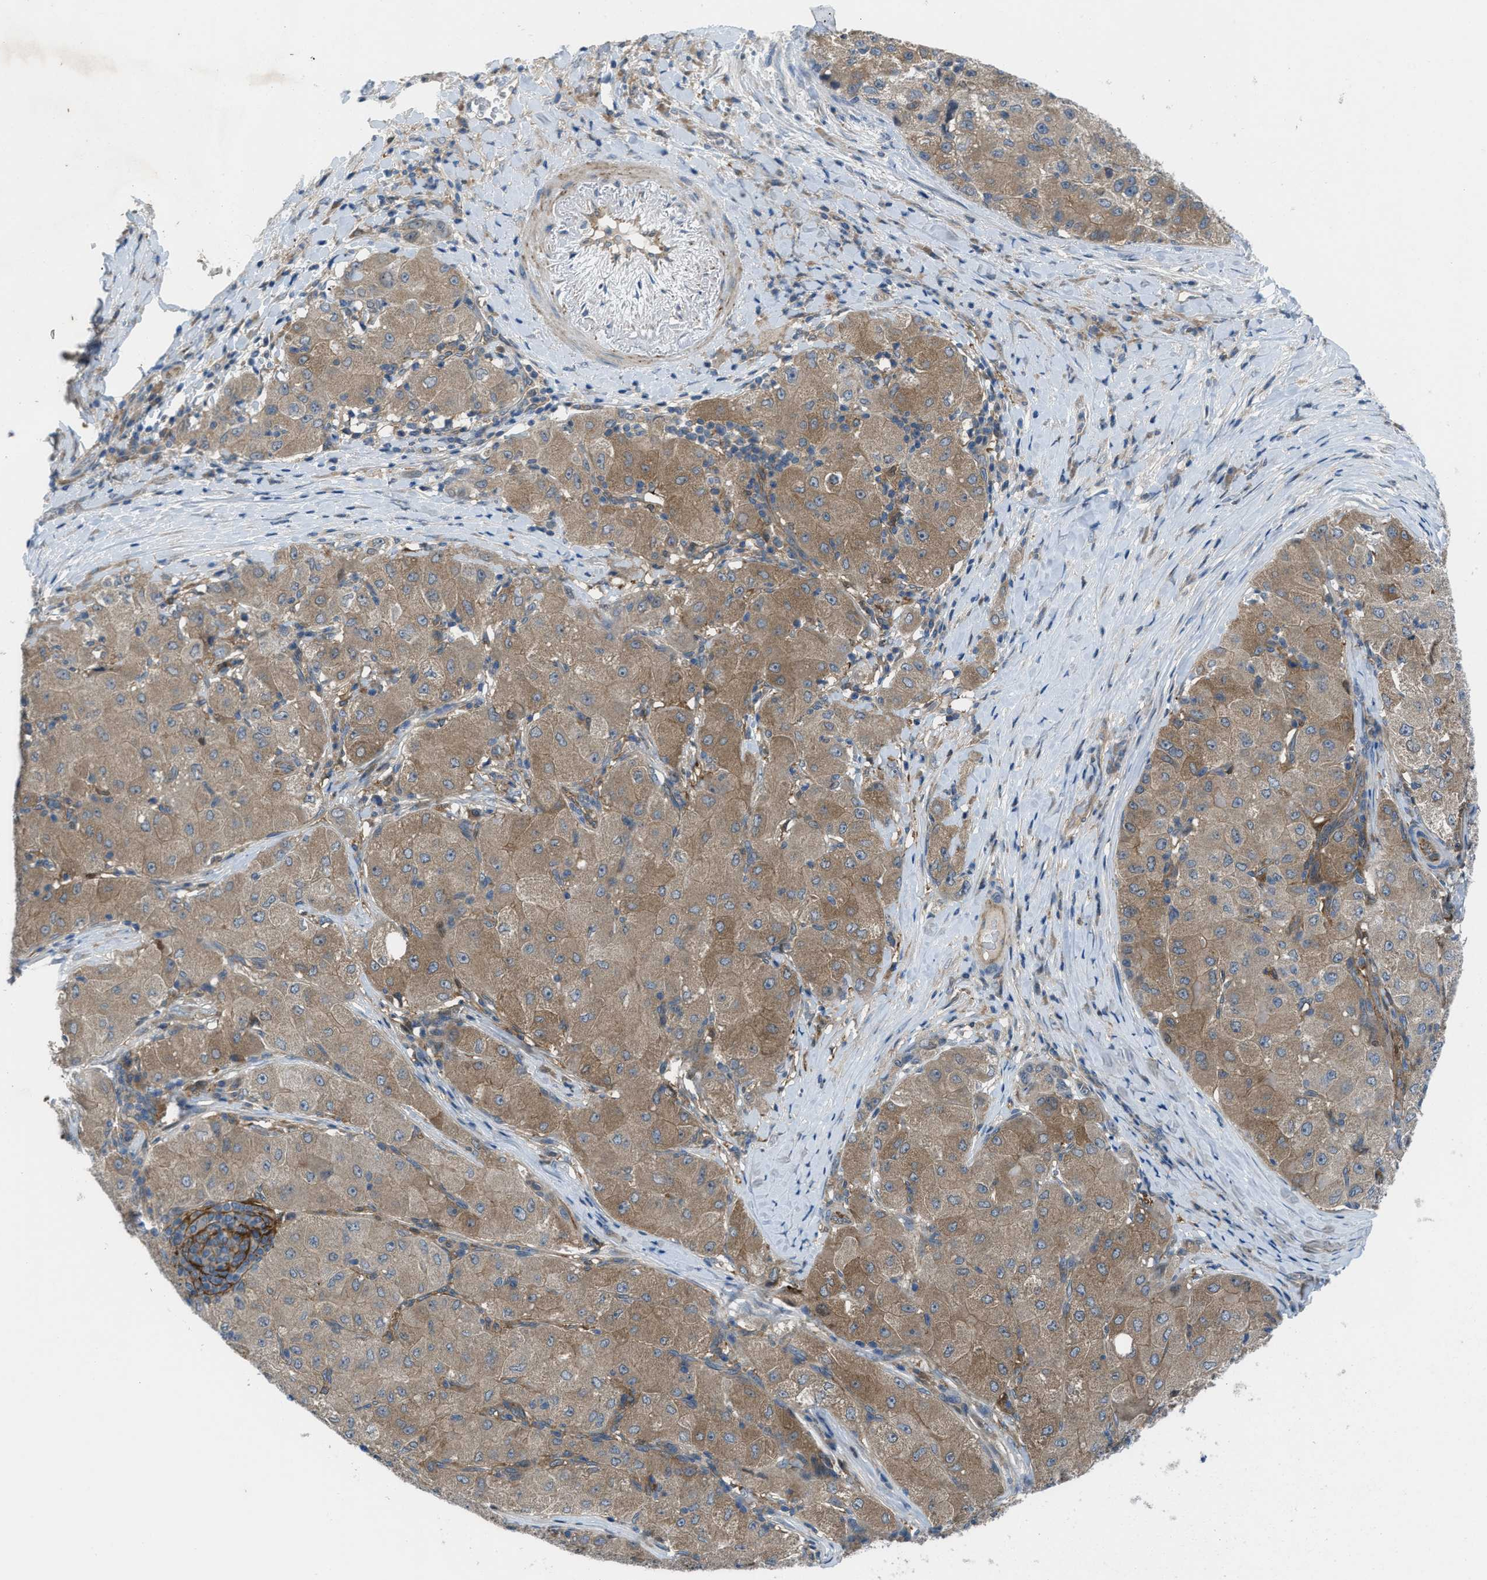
{"staining": {"intensity": "moderate", "quantity": ">75%", "location": "cytoplasmic/membranous"}, "tissue": "liver cancer", "cell_type": "Tumor cells", "image_type": "cancer", "snomed": [{"axis": "morphology", "description": "Carcinoma, Hepatocellular, NOS"}, {"axis": "topography", "description": "Liver"}], "caption": "The micrograph demonstrates a brown stain indicating the presence of a protein in the cytoplasmic/membranous of tumor cells in liver cancer (hepatocellular carcinoma). The staining was performed using DAB, with brown indicating positive protein expression. Nuclei are stained blue with hematoxylin.", "gene": "BAZ2B", "patient": {"sex": "male", "age": 80}}